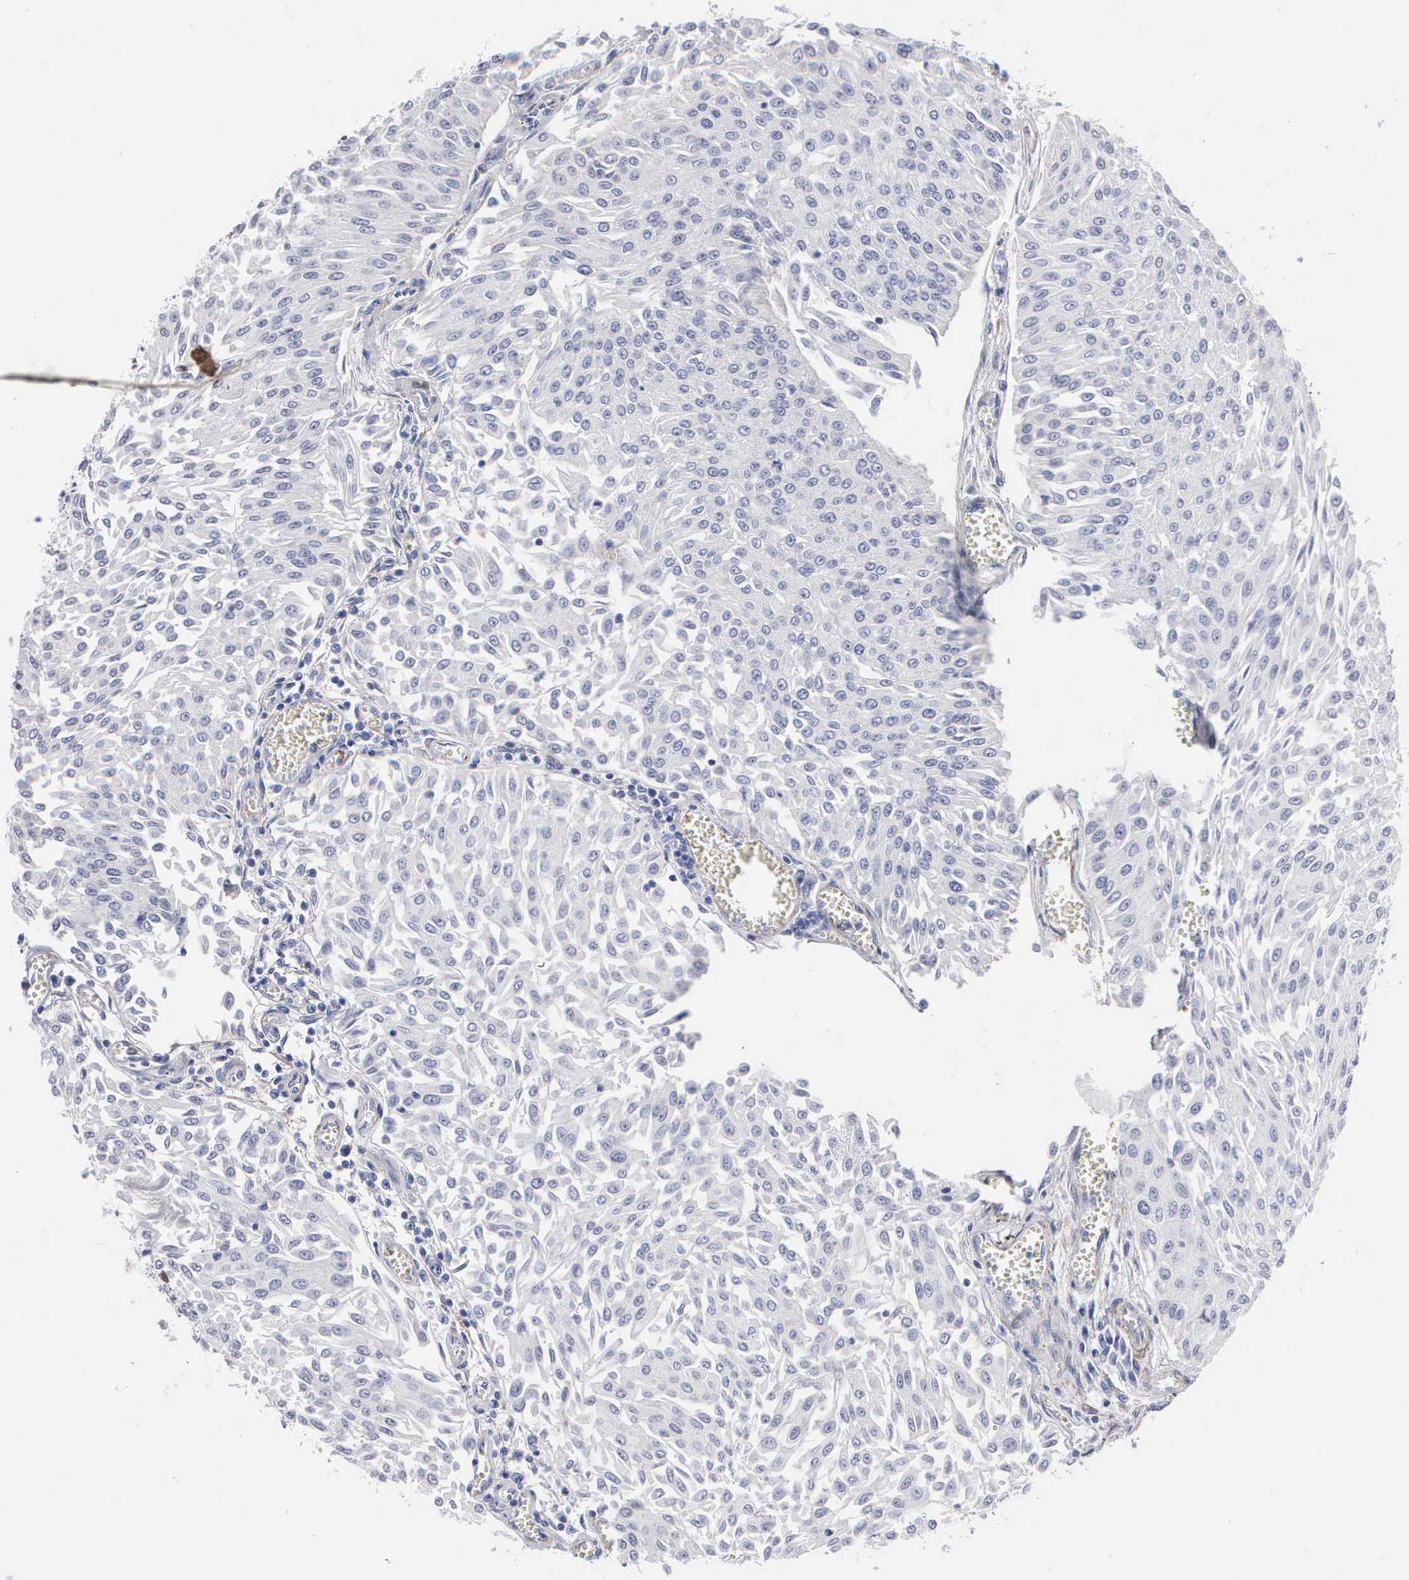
{"staining": {"intensity": "negative", "quantity": "none", "location": "none"}, "tissue": "urothelial cancer", "cell_type": "Tumor cells", "image_type": "cancer", "snomed": [{"axis": "morphology", "description": "Urothelial carcinoma, Low grade"}, {"axis": "topography", "description": "Urinary bladder"}], "caption": "This is a photomicrograph of IHC staining of urothelial cancer, which shows no staining in tumor cells.", "gene": "ELFN2", "patient": {"sex": "male", "age": 86}}